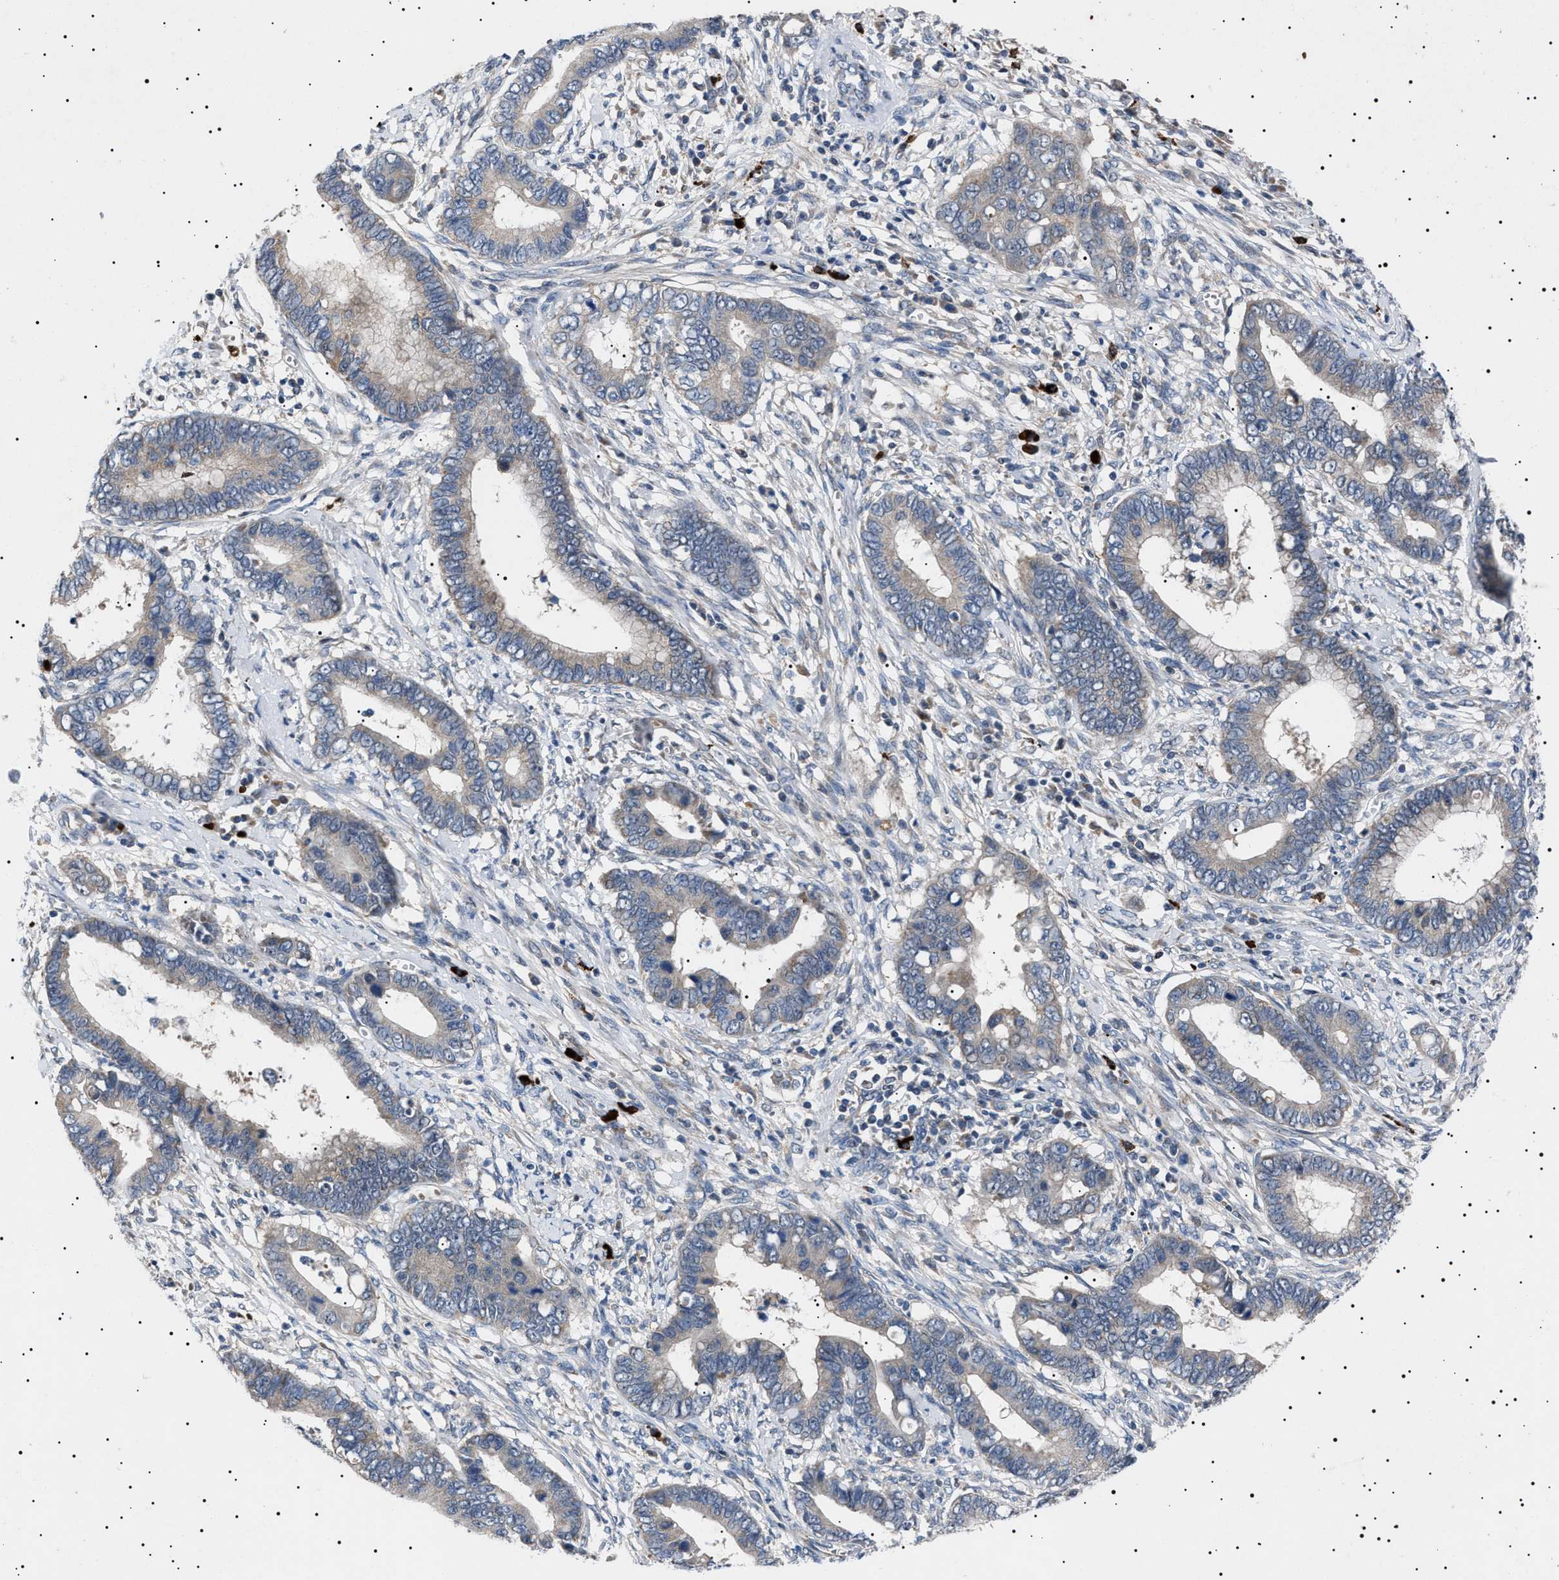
{"staining": {"intensity": "weak", "quantity": "25%-75%", "location": "cytoplasmic/membranous"}, "tissue": "cervical cancer", "cell_type": "Tumor cells", "image_type": "cancer", "snomed": [{"axis": "morphology", "description": "Adenocarcinoma, NOS"}, {"axis": "topography", "description": "Cervix"}], "caption": "Cervical adenocarcinoma stained with a protein marker exhibits weak staining in tumor cells.", "gene": "PTRH1", "patient": {"sex": "female", "age": 44}}